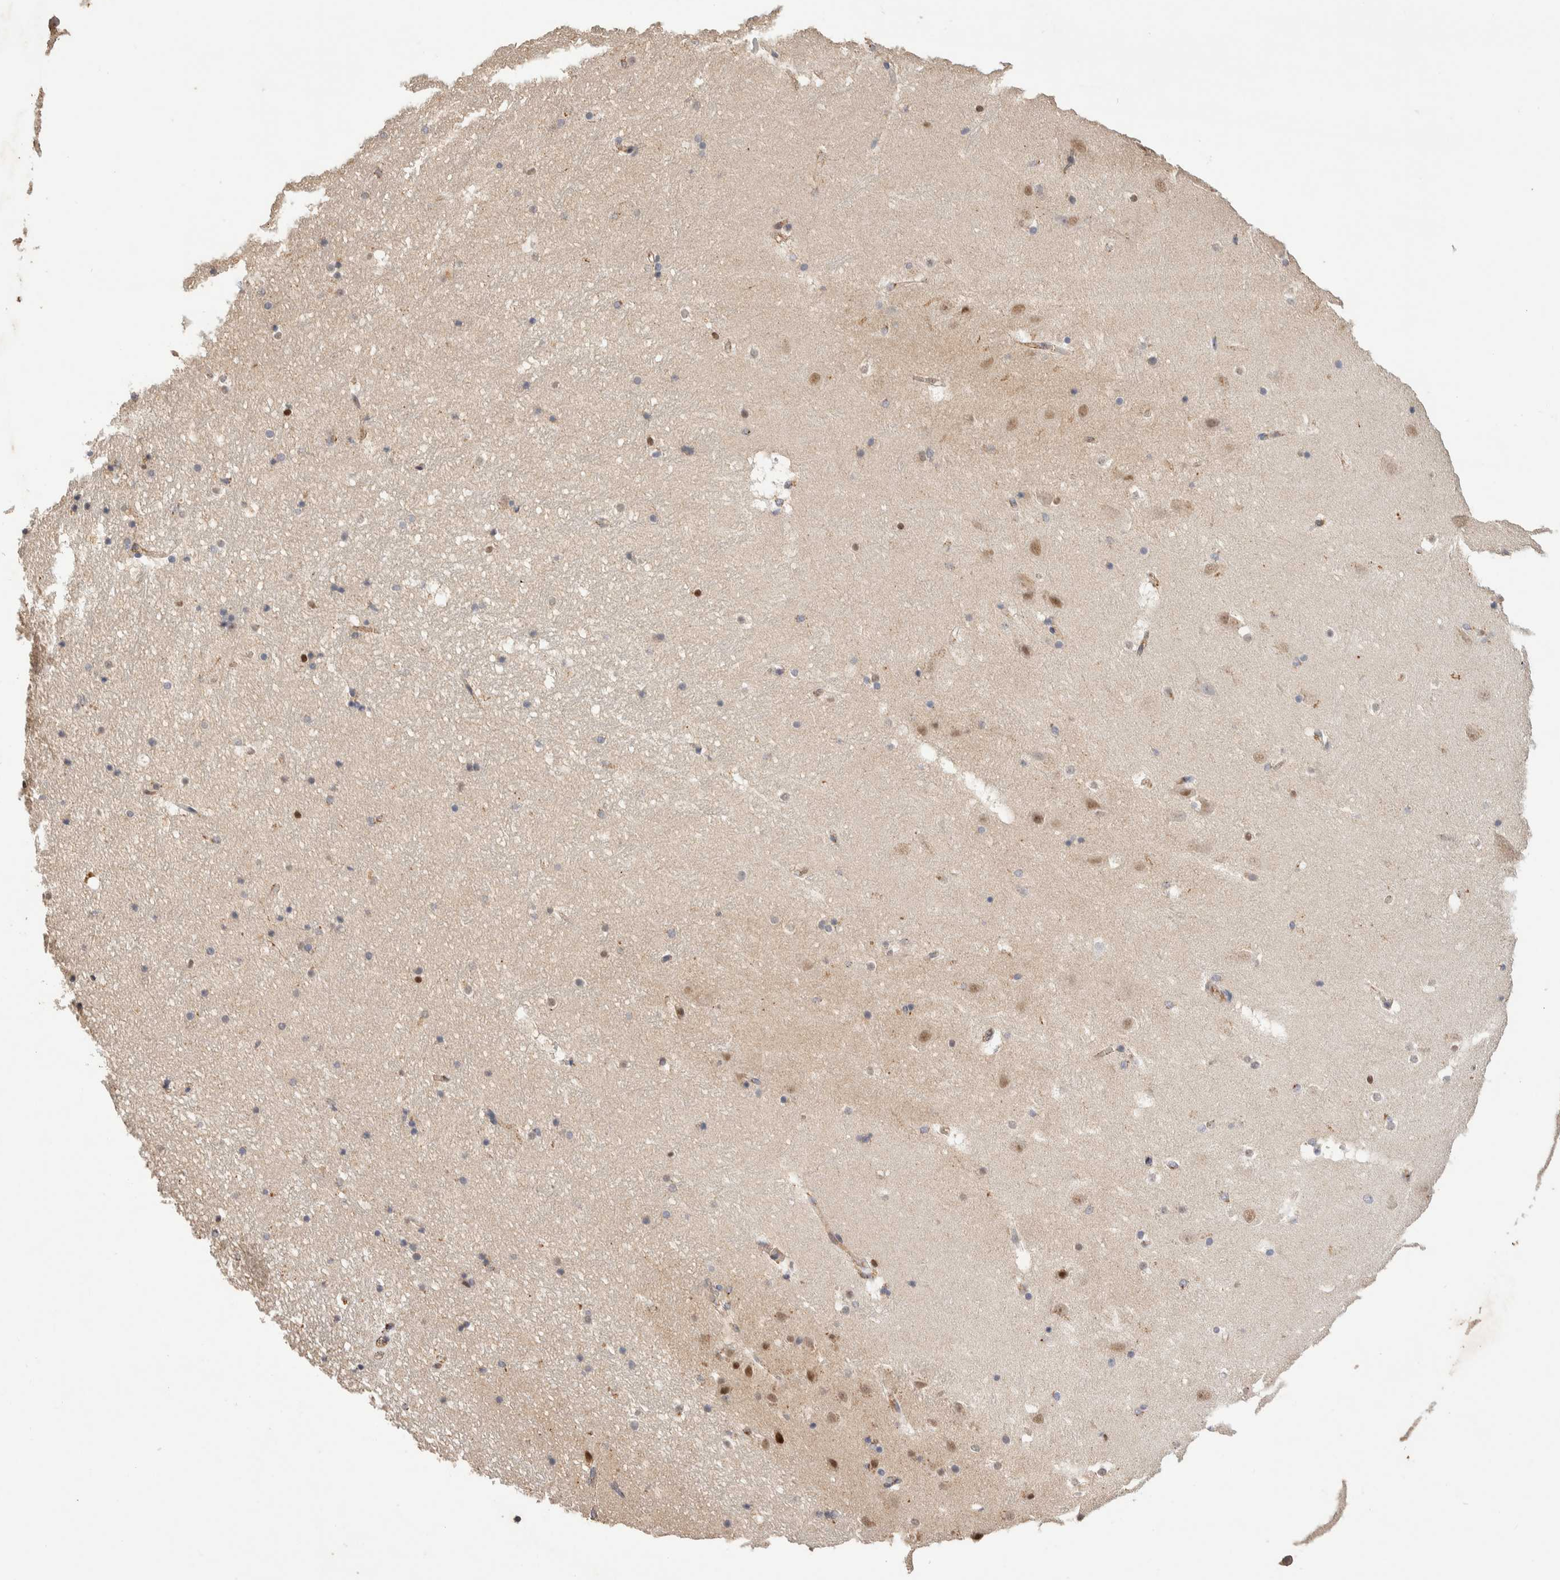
{"staining": {"intensity": "negative", "quantity": "none", "location": "none"}, "tissue": "hippocampus", "cell_type": "Glial cells", "image_type": "normal", "snomed": [{"axis": "morphology", "description": "Normal tissue, NOS"}, {"axis": "topography", "description": "Hippocampus"}], "caption": "IHC image of benign hippocampus stained for a protein (brown), which shows no staining in glial cells. (DAB immunohistochemistry with hematoxylin counter stain).", "gene": "NSMAF", "patient": {"sex": "male", "age": 45}}